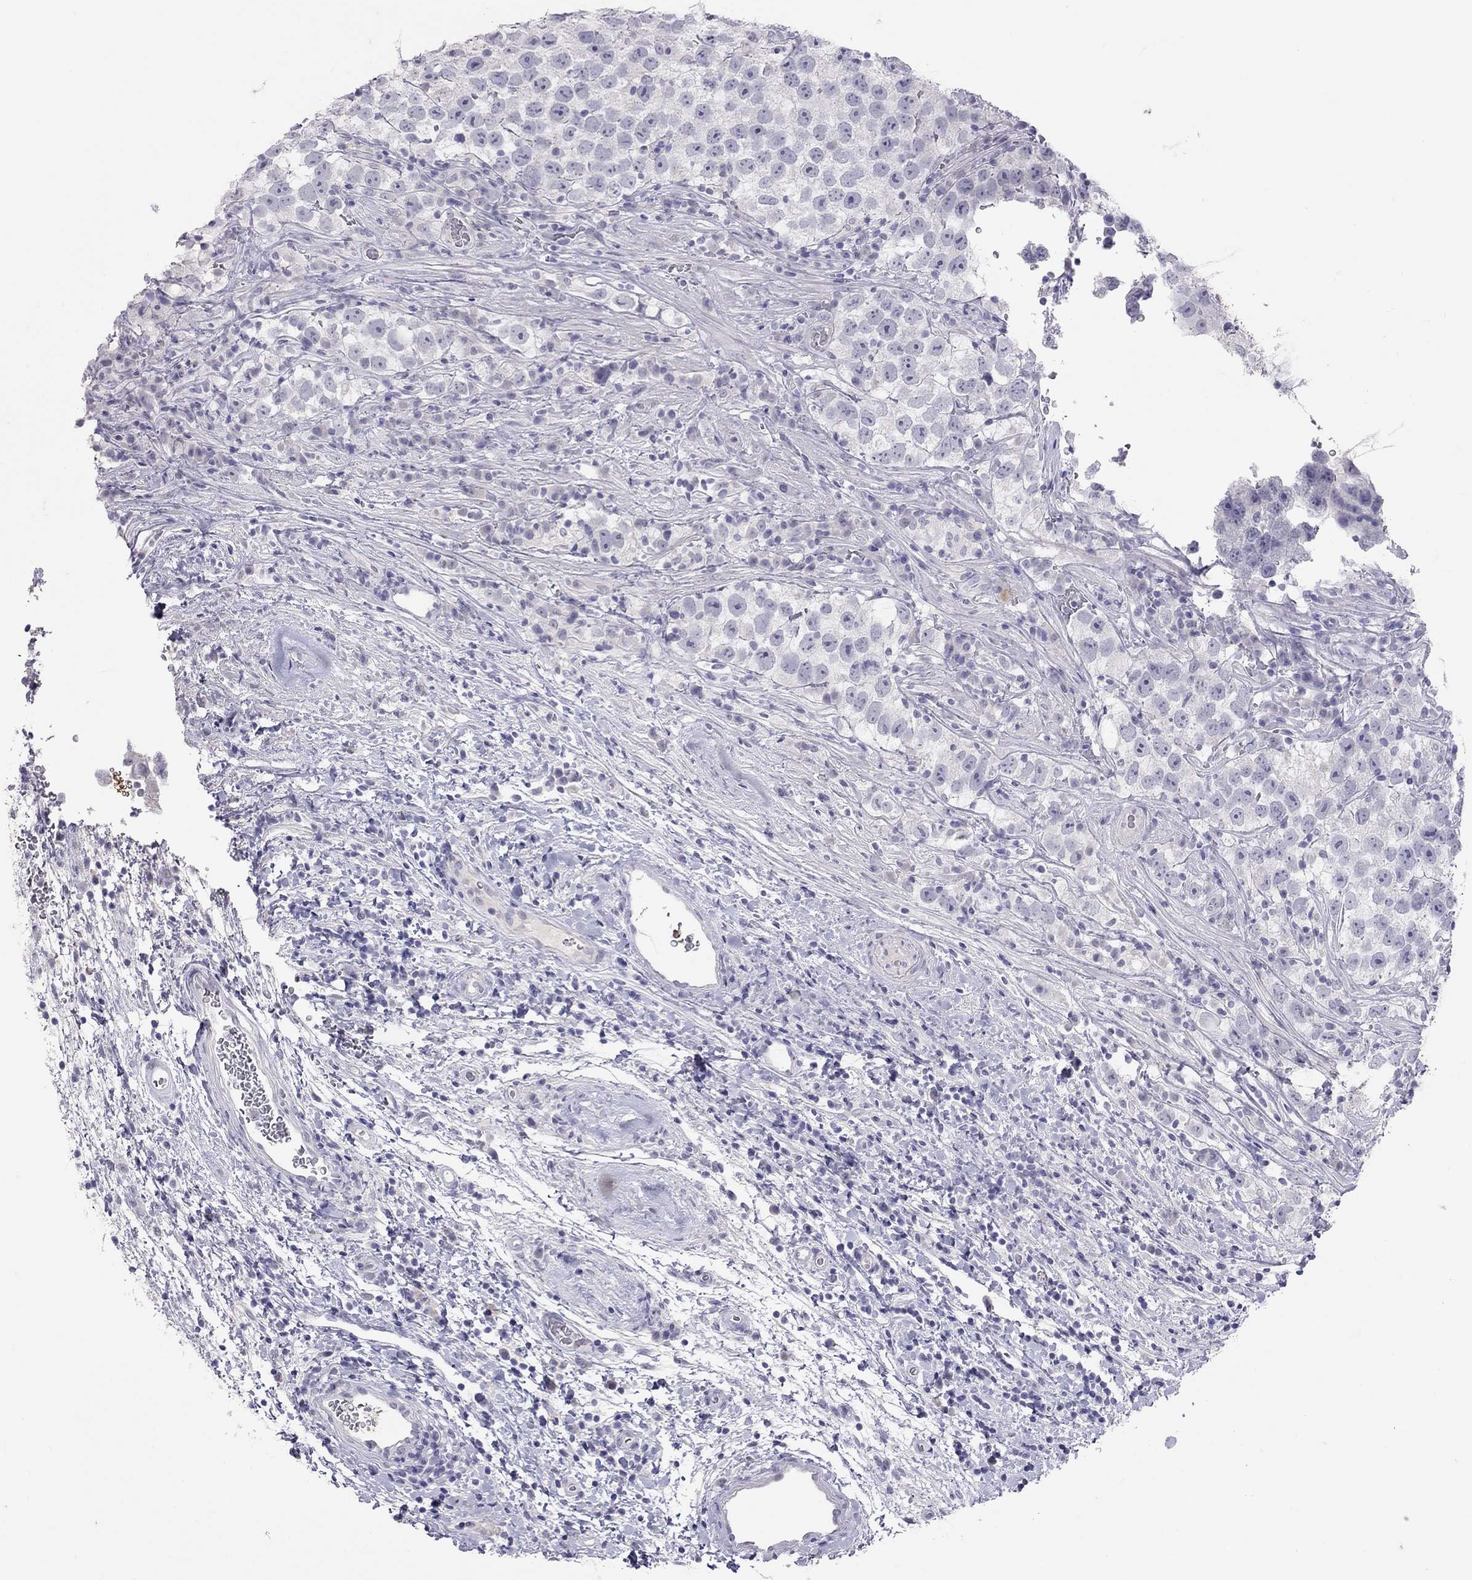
{"staining": {"intensity": "negative", "quantity": "none", "location": "none"}, "tissue": "testis cancer", "cell_type": "Tumor cells", "image_type": "cancer", "snomed": [{"axis": "morphology", "description": "Normal tissue, NOS"}, {"axis": "morphology", "description": "Seminoma, NOS"}, {"axis": "topography", "description": "Testis"}], "caption": "Tumor cells show no significant protein expression in testis cancer (seminoma).", "gene": "MUC16", "patient": {"sex": "male", "age": 31}}